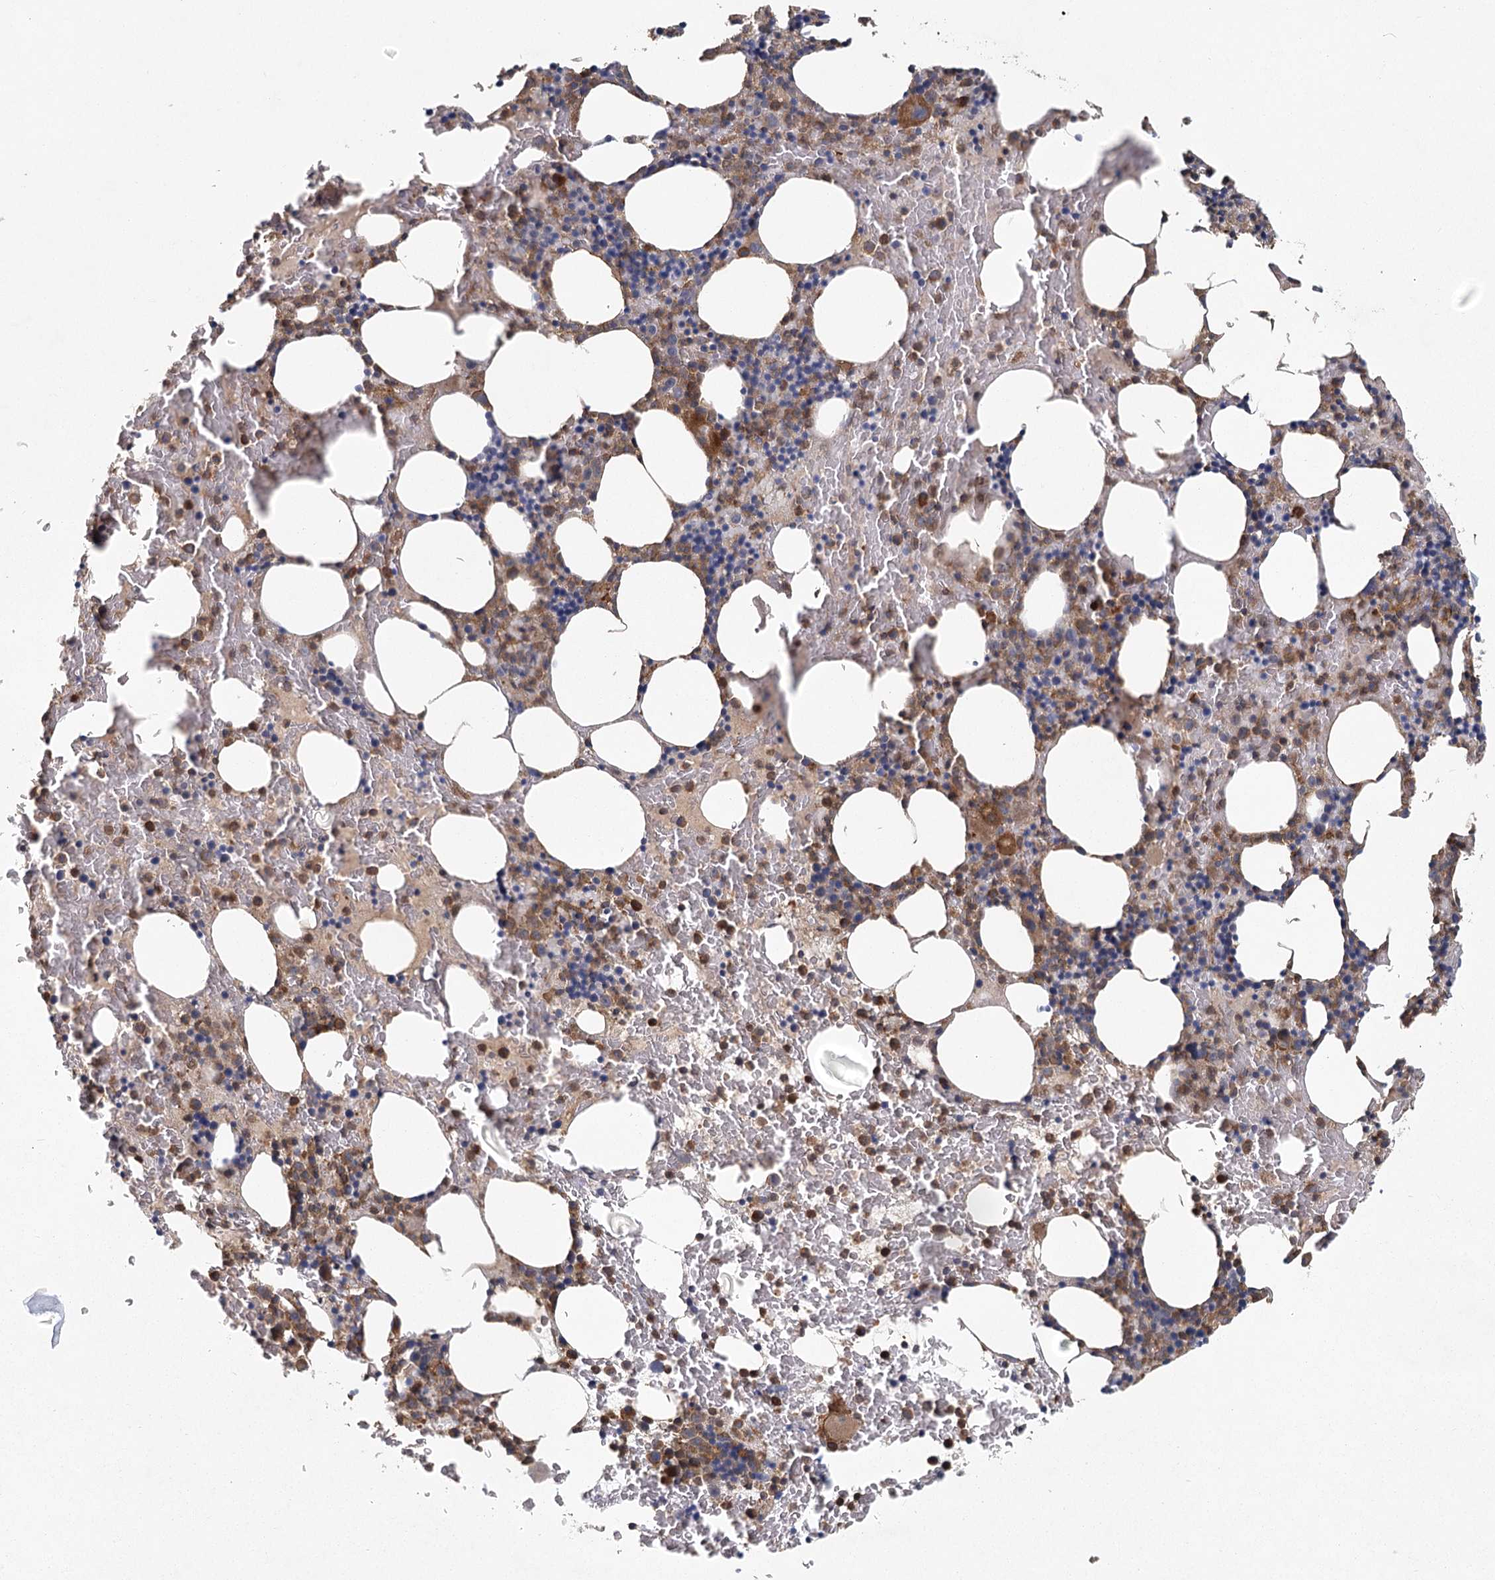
{"staining": {"intensity": "moderate", "quantity": "25%-75%", "location": "cytoplasmic/membranous"}, "tissue": "bone marrow", "cell_type": "Hematopoietic cells", "image_type": "normal", "snomed": [{"axis": "morphology", "description": "Normal tissue, NOS"}, {"axis": "topography", "description": "Bone marrow"}], "caption": "DAB (3,3'-diaminobenzidine) immunohistochemical staining of unremarkable human bone marrow reveals moderate cytoplasmic/membranous protein staining in approximately 25%-75% of hematopoietic cells. (IHC, brightfield microscopy, high magnification).", "gene": "PLEKHA7", "patient": {"sex": "male", "age": 62}}